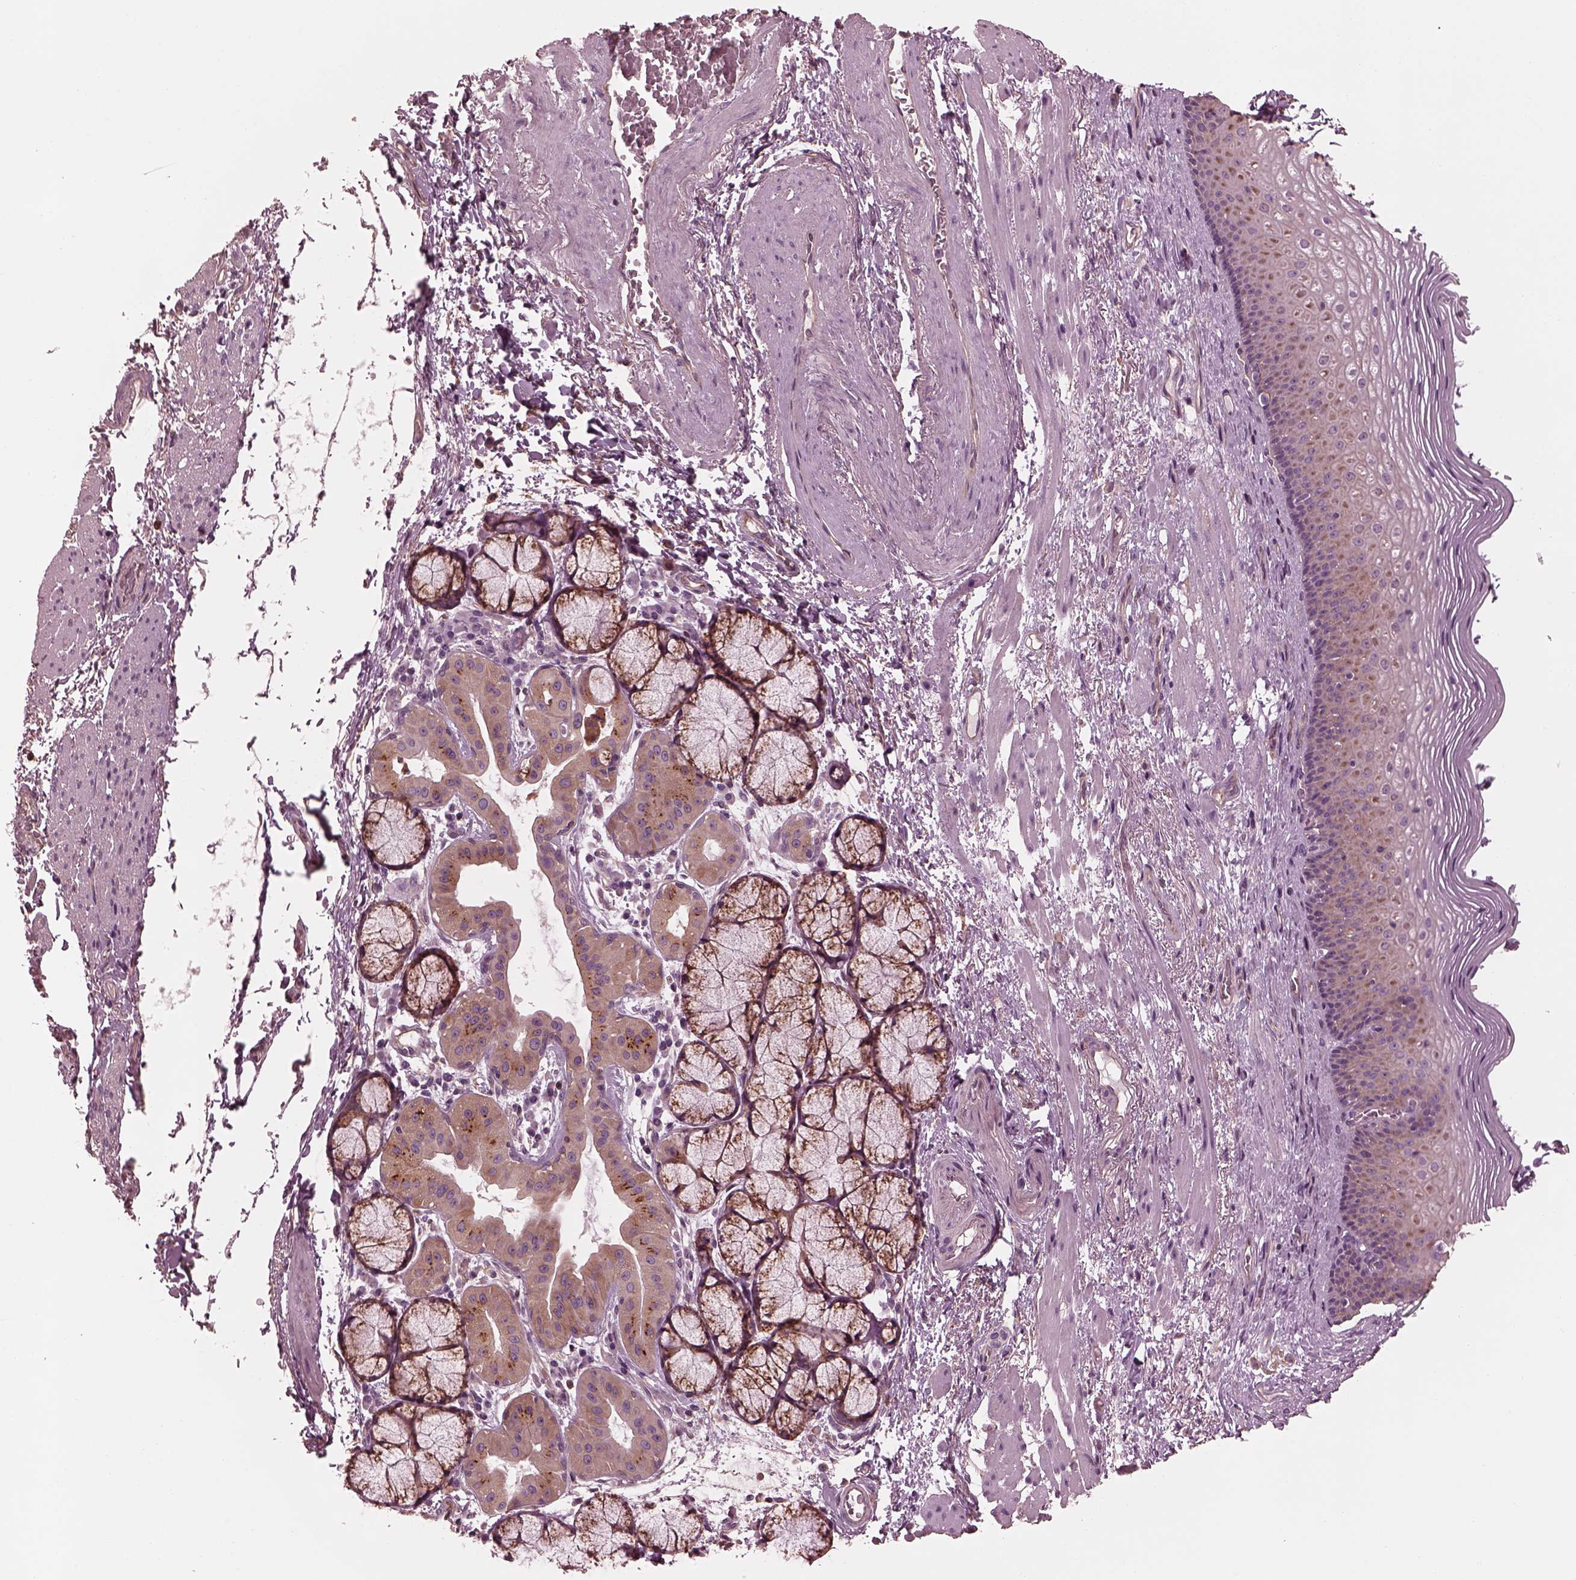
{"staining": {"intensity": "weak", "quantity": "25%-75%", "location": "cytoplasmic/membranous"}, "tissue": "esophagus", "cell_type": "Squamous epithelial cells", "image_type": "normal", "snomed": [{"axis": "morphology", "description": "Normal tissue, NOS"}, {"axis": "topography", "description": "Esophagus"}], "caption": "Immunohistochemistry histopathology image of unremarkable esophagus: esophagus stained using IHC reveals low levels of weak protein expression localized specifically in the cytoplasmic/membranous of squamous epithelial cells, appearing as a cytoplasmic/membranous brown color.", "gene": "ELAPOR1", "patient": {"sex": "male", "age": 76}}